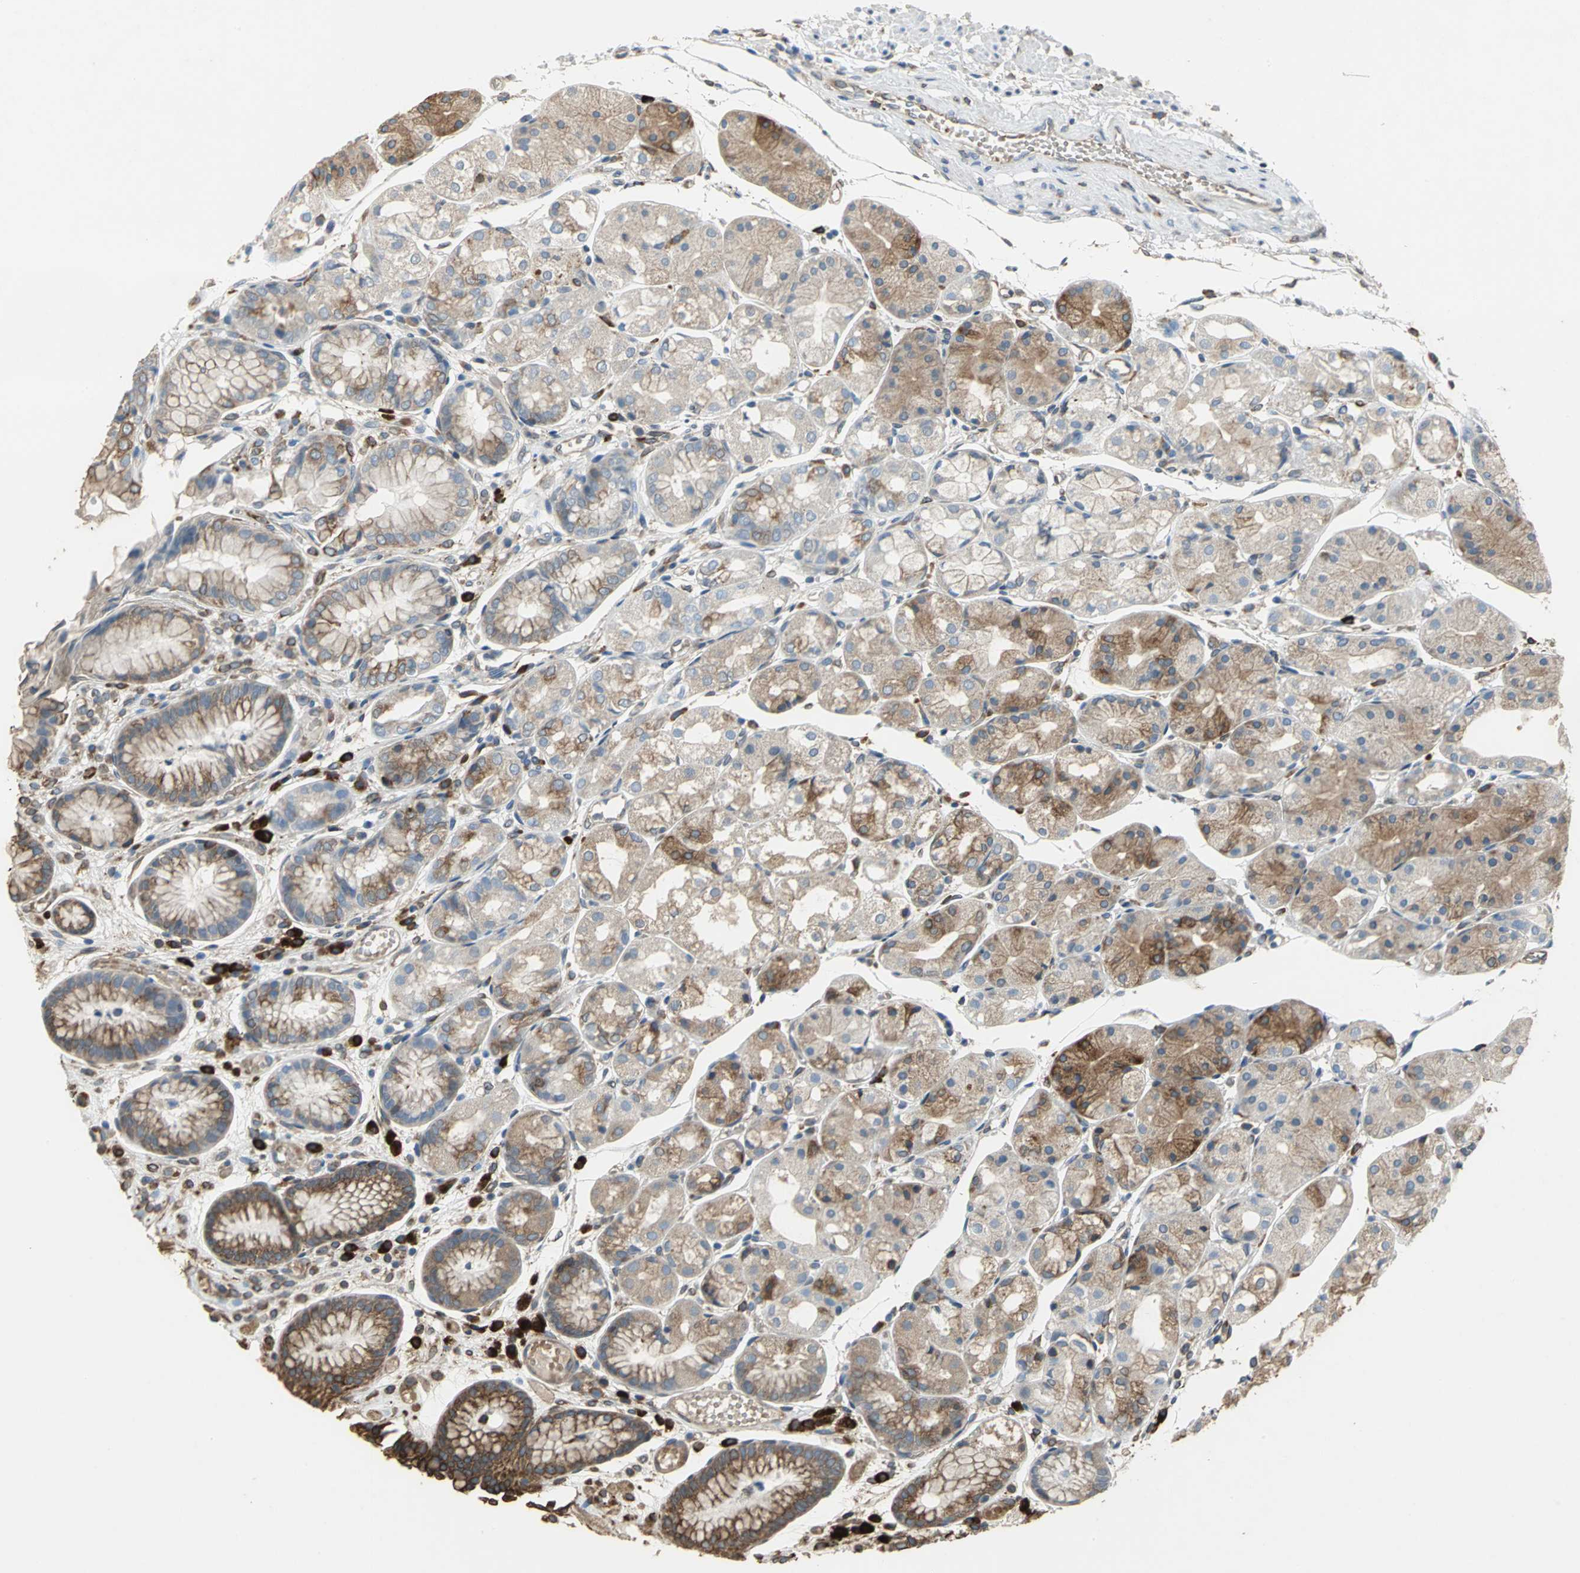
{"staining": {"intensity": "strong", "quantity": "25%-75%", "location": "cytoplasmic/membranous"}, "tissue": "stomach", "cell_type": "Glandular cells", "image_type": "normal", "snomed": [{"axis": "morphology", "description": "Normal tissue, NOS"}, {"axis": "topography", "description": "Stomach, upper"}], "caption": "The micrograph shows immunohistochemical staining of unremarkable stomach. There is strong cytoplasmic/membranous positivity is present in about 25%-75% of glandular cells.", "gene": "SYVN1", "patient": {"sex": "male", "age": 72}}